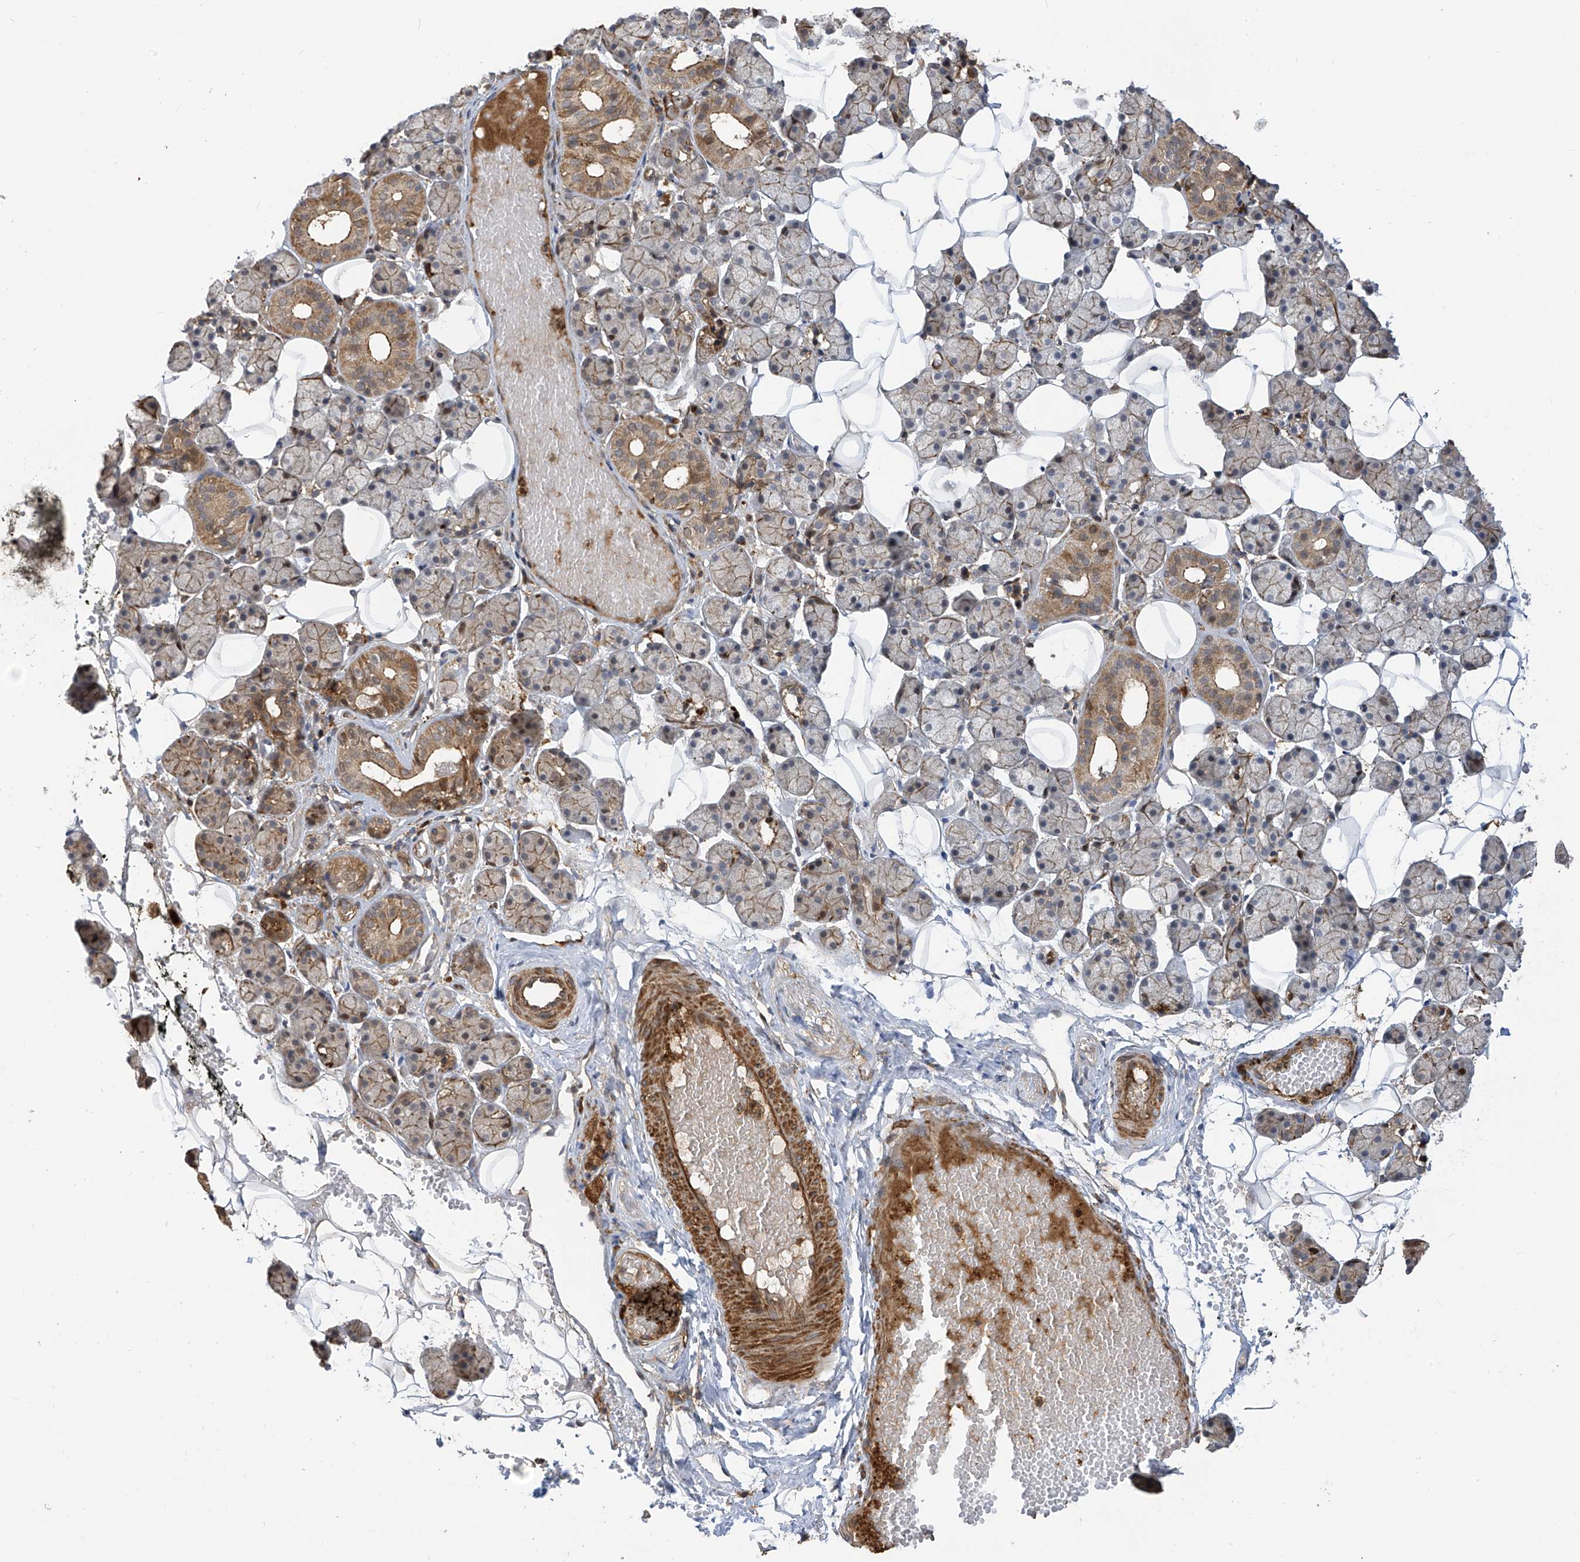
{"staining": {"intensity": "moderate", "quantity": "25%-75%", "location": "cytoplasmic/membranous"}, "tissue": "salivary gland", "cell_type": "Glandular cells", "image_type": "normal", "snomed": [{"axis": "morphology", "description": "Normal tissue, NOS"}, {"axis": "topography", "description": "Salivary gland"}], "caption": "Immunohistochemistry (IHC) image of benign salivary gland stained for a protein (brown), which demonstrates medium levels of moderate cytoplasmic/membranous expression in about 25%-75% of glandular cells.", "gene": "ATAD2B", "patient": {"sex": "female", "age": 33}}